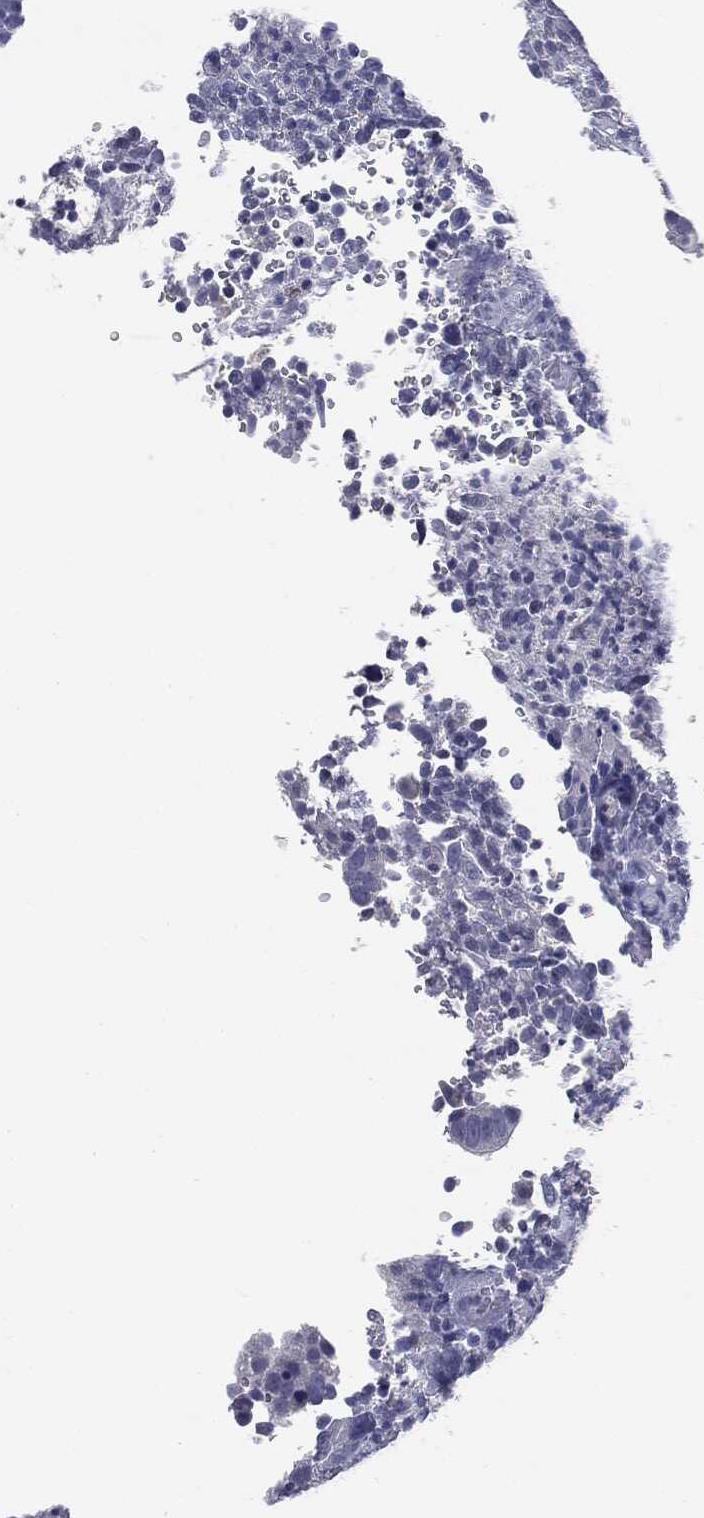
{"staining": {"intensity": "negative", "quantity": "none", "location": "none"}, "tissue": "colorectal cancer", "cell_type": "Tumor cells", "image_type": "cancer", "snomed": [{"axis": "morphology", "description": "Adenocarcinoma, NOS"}, {"axis": "topography", "description": "Colon"}], "caption": "DAB (3,3'-diaminobenzidine) immunohistochemical staining of adenocarcinoma (colorectal) reveals no significant staining in tumor cells.", "gene": "AFP", "patient": {"sex": "female", "age": 56}}